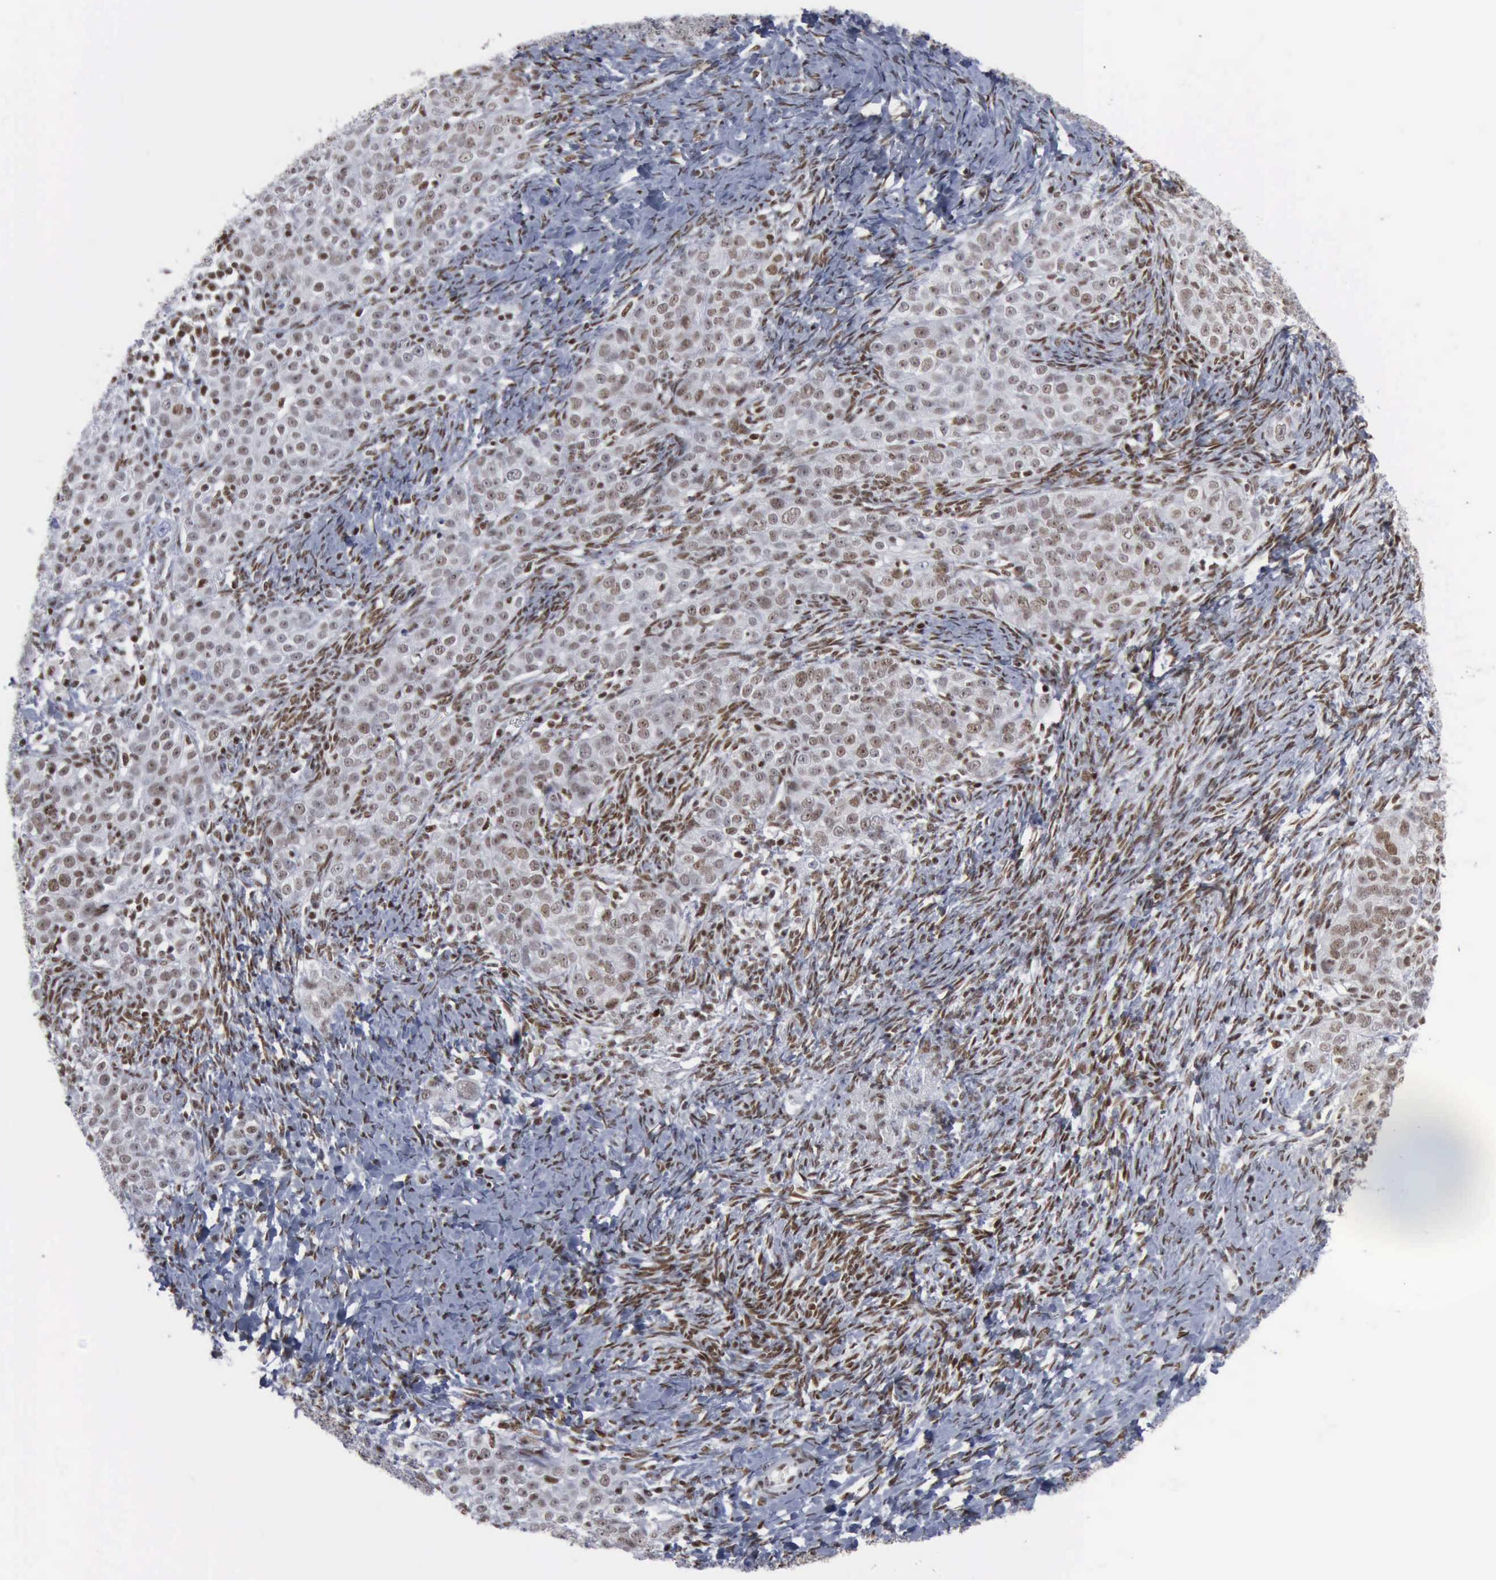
{"staining": {"intensity": "moderate", "quantity": ">75%", "location": "nuclear"}, "tissue": "ovarian cancer", "cell_type": "Tumor cells", "image_type": "cancer", "snomed": [{"axis": "morphology", "description": "Normal tissue, NOS"}, {"axis": "morphology", "description": "Cystadenocarcinoma, serous, NOS"}, {"axis": "topography", "description": "Ovary"}], "caption": "About >75% of tumor cells in ovarian serous cystadenocarcinoma exhibit moderate nuclear protein positivity as visualized by brown immunohistochemical staining.", "gene": "XPA", "patient": {"sex": "female", "age": 62}}